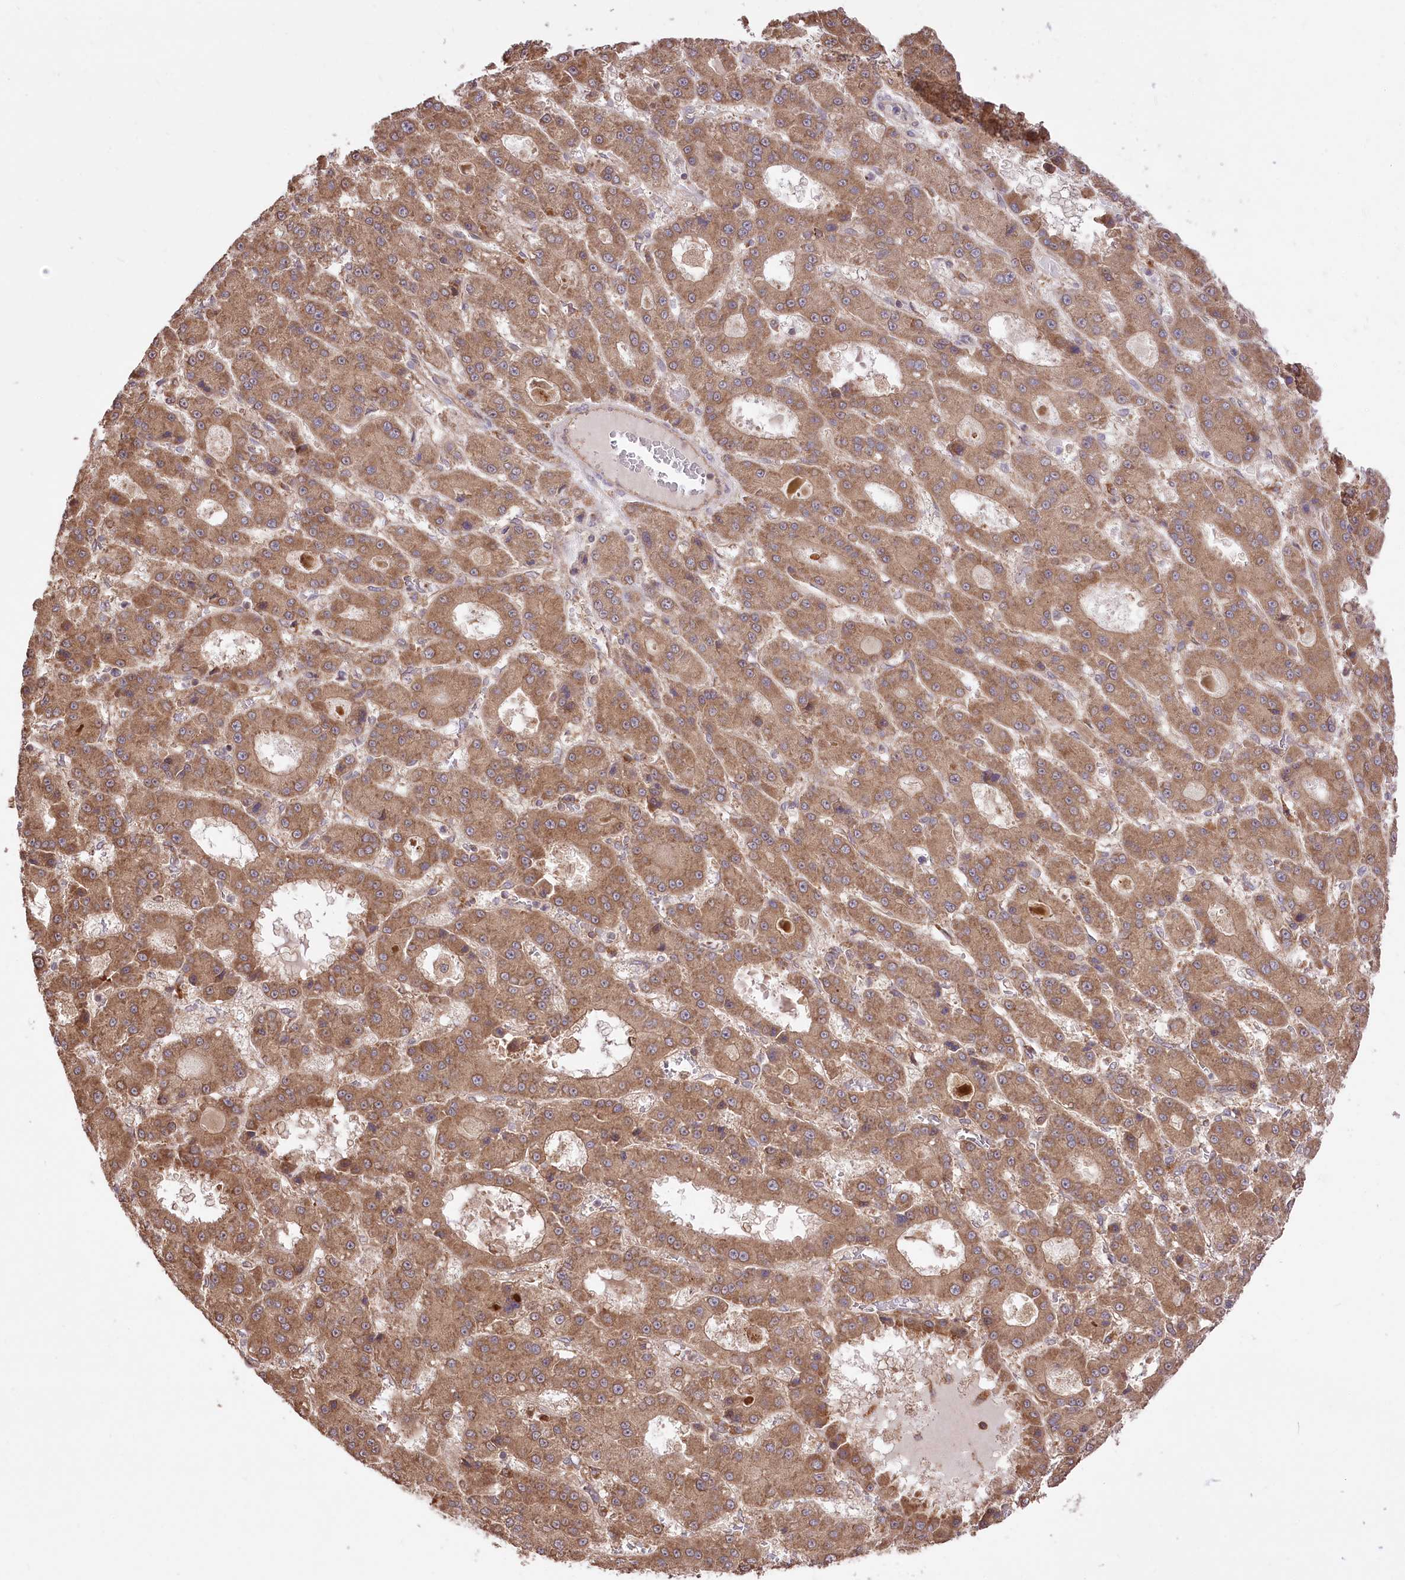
{"staining": {"intensity": "moderate", "quantity": ">75%", "location": "cytoplasmic/membranous"}, "tissue": "liver cancer", "cell_type": "Tumor cells", "image_type": "cancer", "snomed": [{"axis": "morphology", "description": "Carcinoma, Hepatocellular, NOS"}, {"axis": "topography", "description": "Liver"}], "caption": "Immunohistochemical staining of liver hepatocellular carcinoma displays moderate cytoplasmic/membranous protein staining in approximately >75% of tumor cells. (IHC, brightfield microscopy, high magnification).", "gene": "XYLB", "patient": {"sex": "male", "age": 70}}